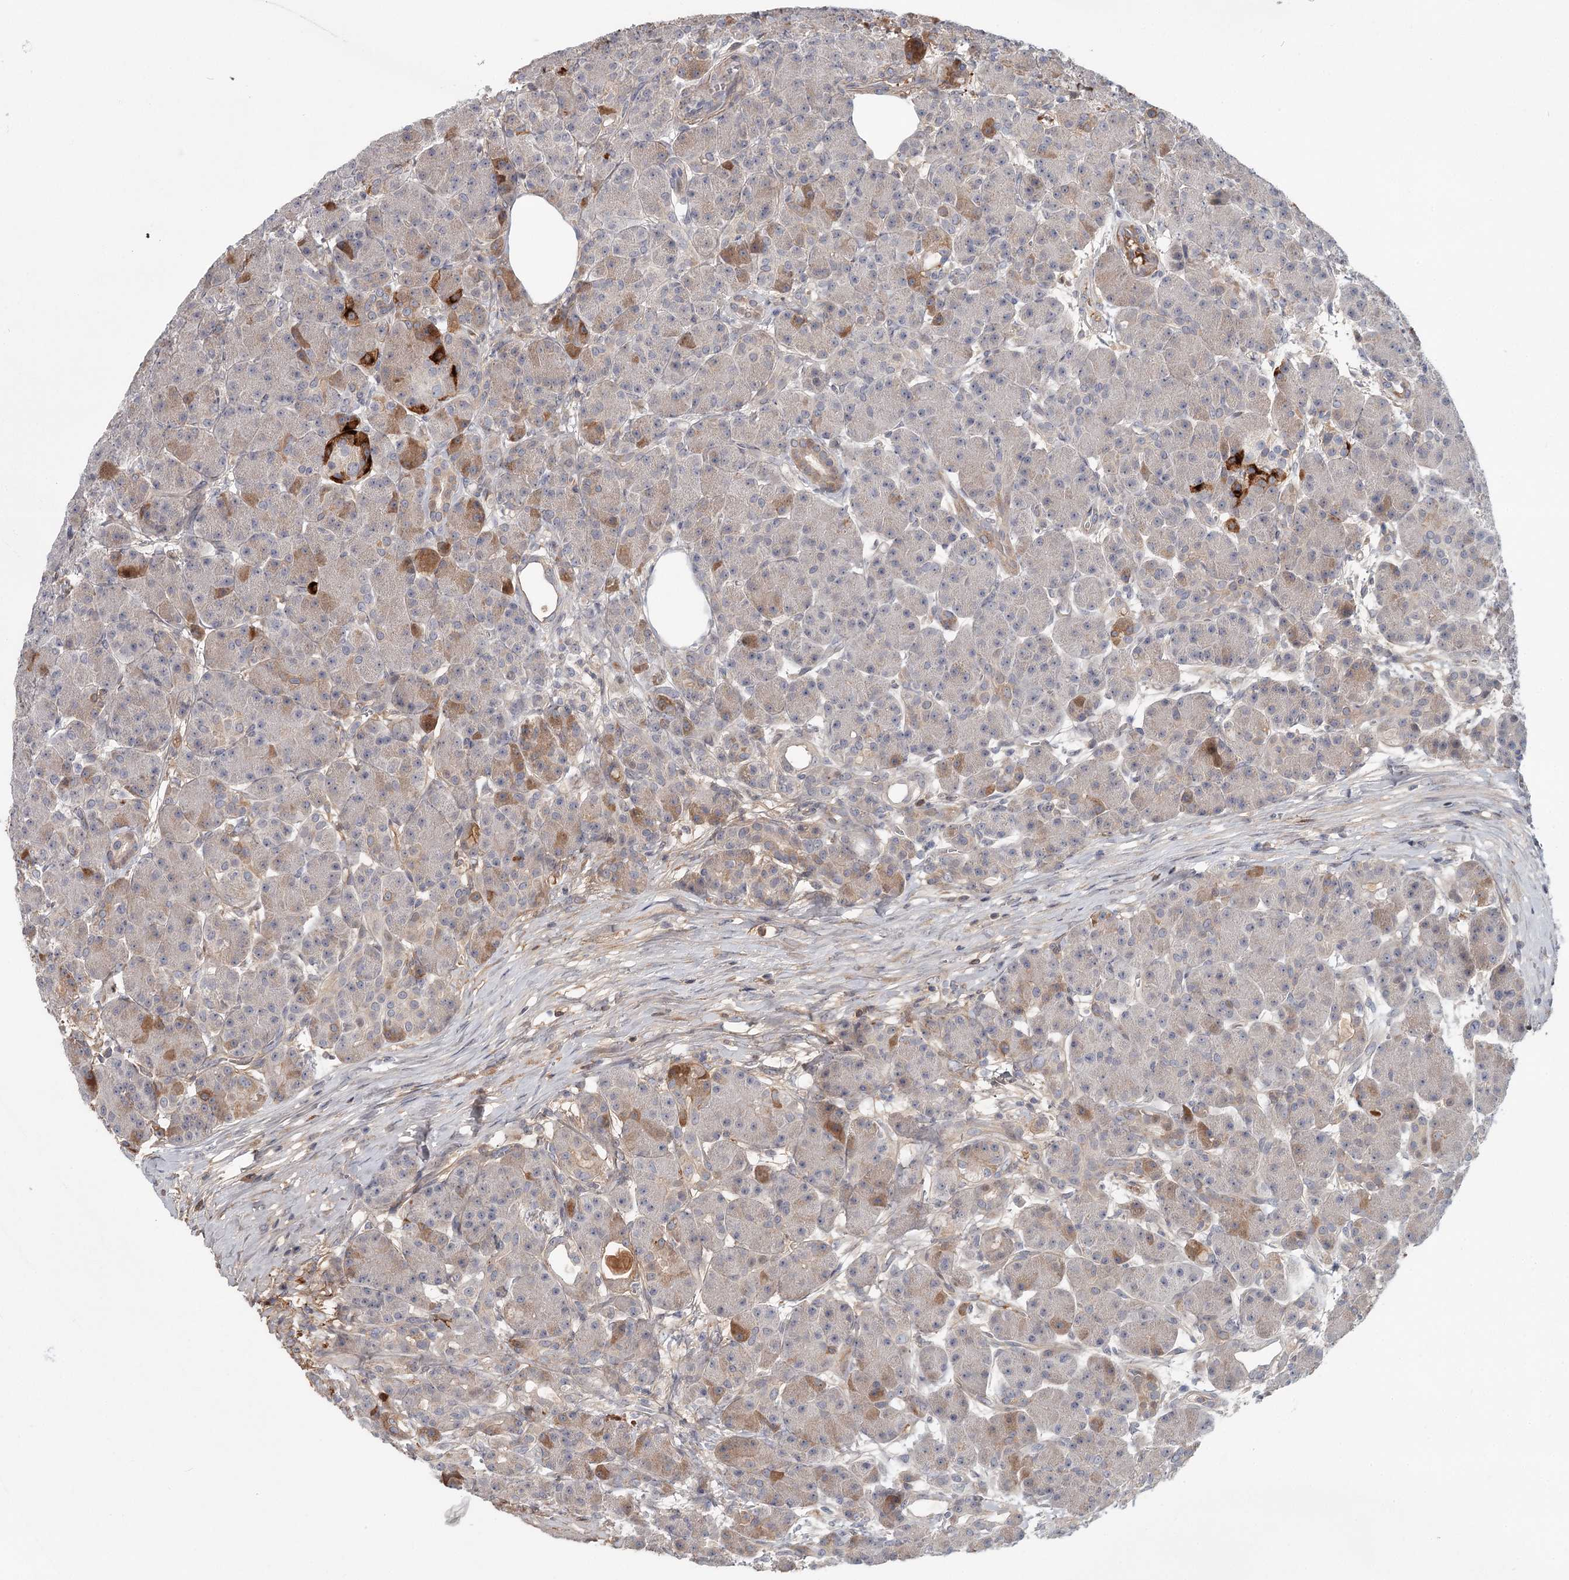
{"staining": {"intensity": "moderate", "quantity": "<25%", "location": "cytoplasmic/membranous"}, "tissue": "pancreas", "cell_type": "Exocrine glandular cells", "image_type": "normal", "snomed": [{"axis": "morphology", "description": "Normal tissue, NOS"}, {"axis": "topography", "description": "Pancreas"}], "caption": "Immunohistochemical staining of benign pancreas exhibits moderate cytoplasmic/membranous protein expression in approximately <25% of exocrine glandular cells. Nuclei are stained in blue.", "gene": "DHRS9", "patient": {"sex": "male", "age": 63}}